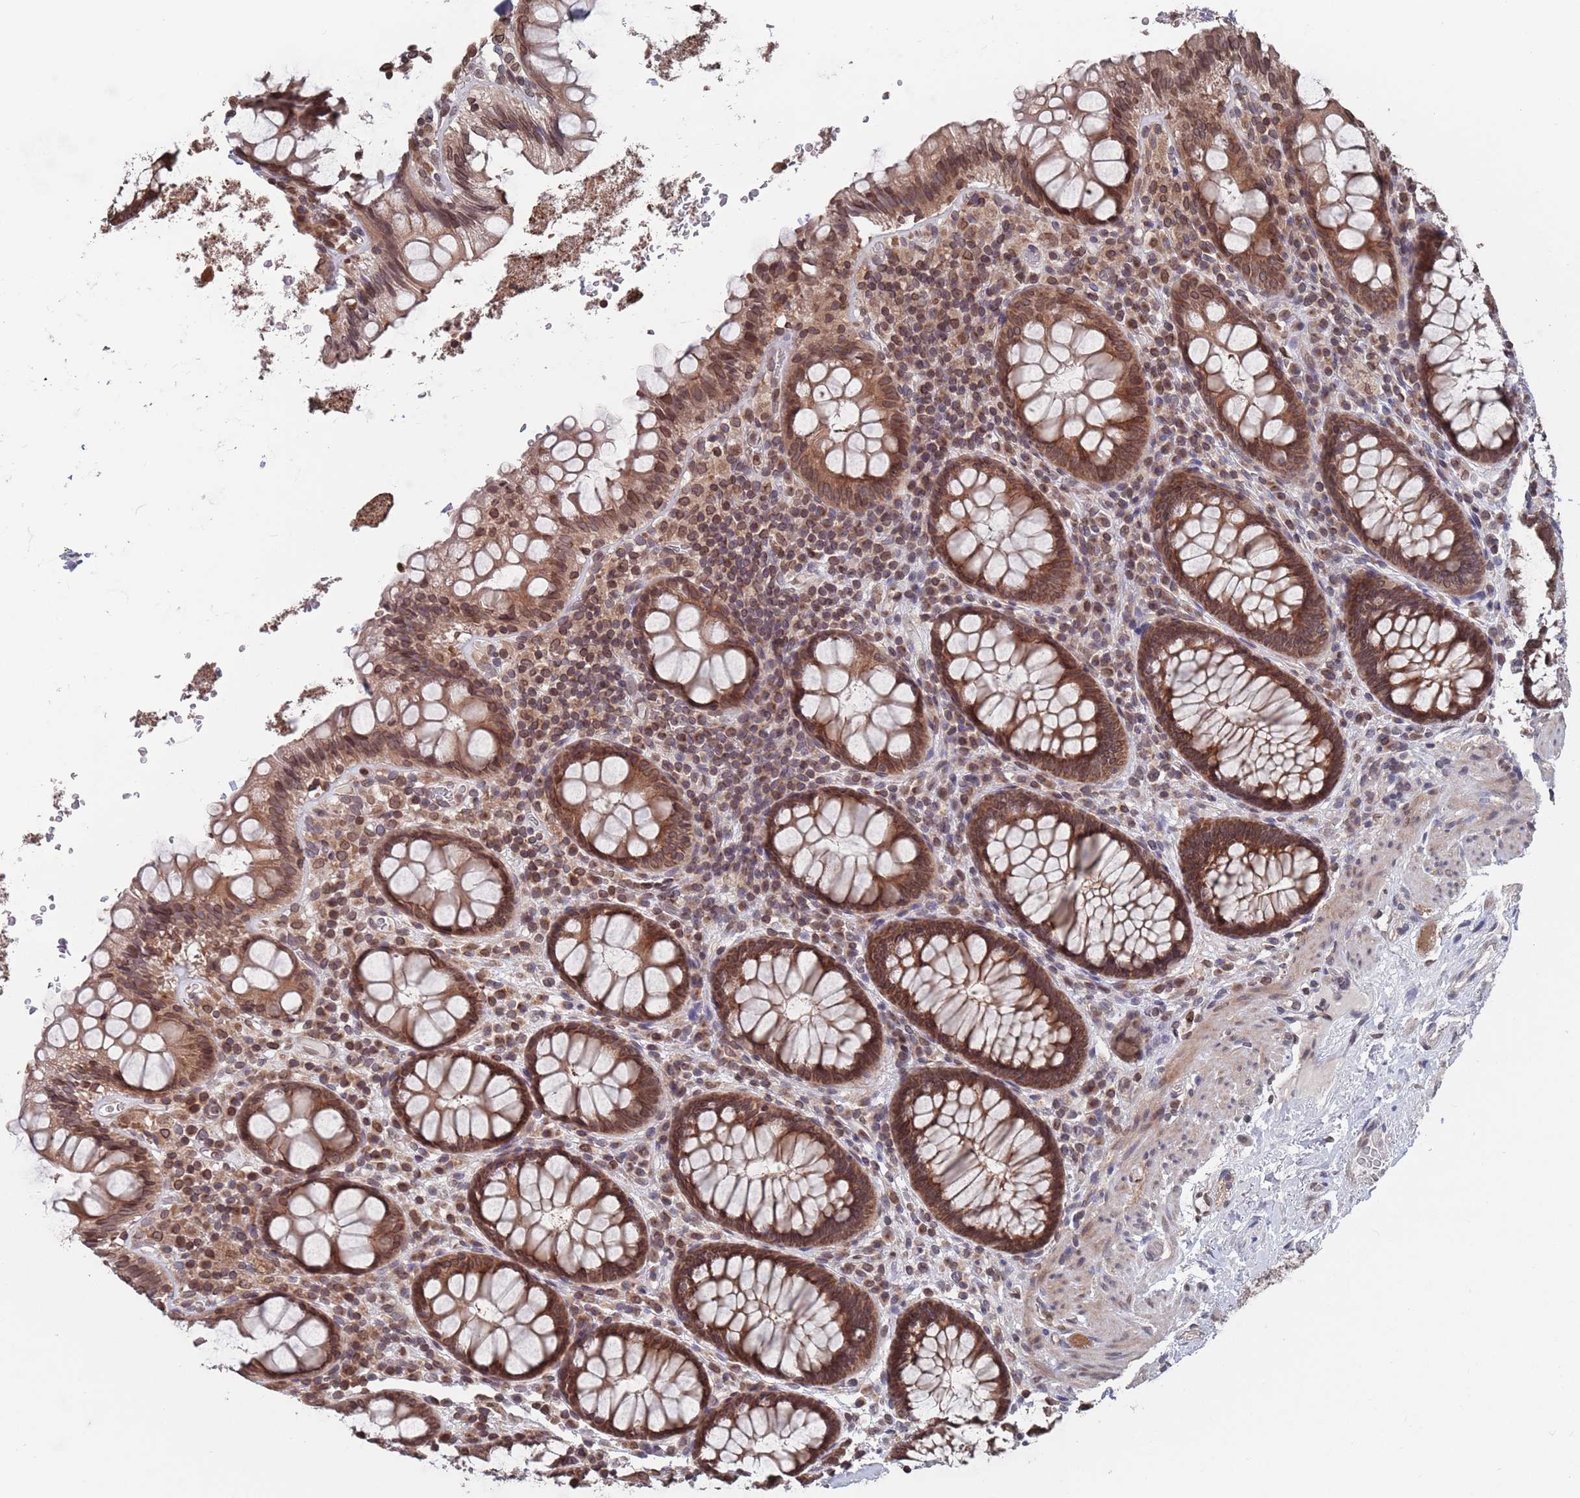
{"staining": {"intensity": "strong", "quantity": ">75%", "location": "cytoplasmic/membranous,nuclear"}, "tissue": "rectum", "cell_type": "Glandular cells", "image_type": "normal", "snomed": [{"axis": "morphology", "description": "Normal tissue, NOS"}, {"axis": "topography", "description": "Rectum"}], "caption": "Immunohistochemical staining of benign rectum shows strong cytoplasmic/membranous,nuclear protein positivity in about >75% of glandular cells.", "gene": "SDHAF3", "patient": {"sex": "male", "age": 83}}